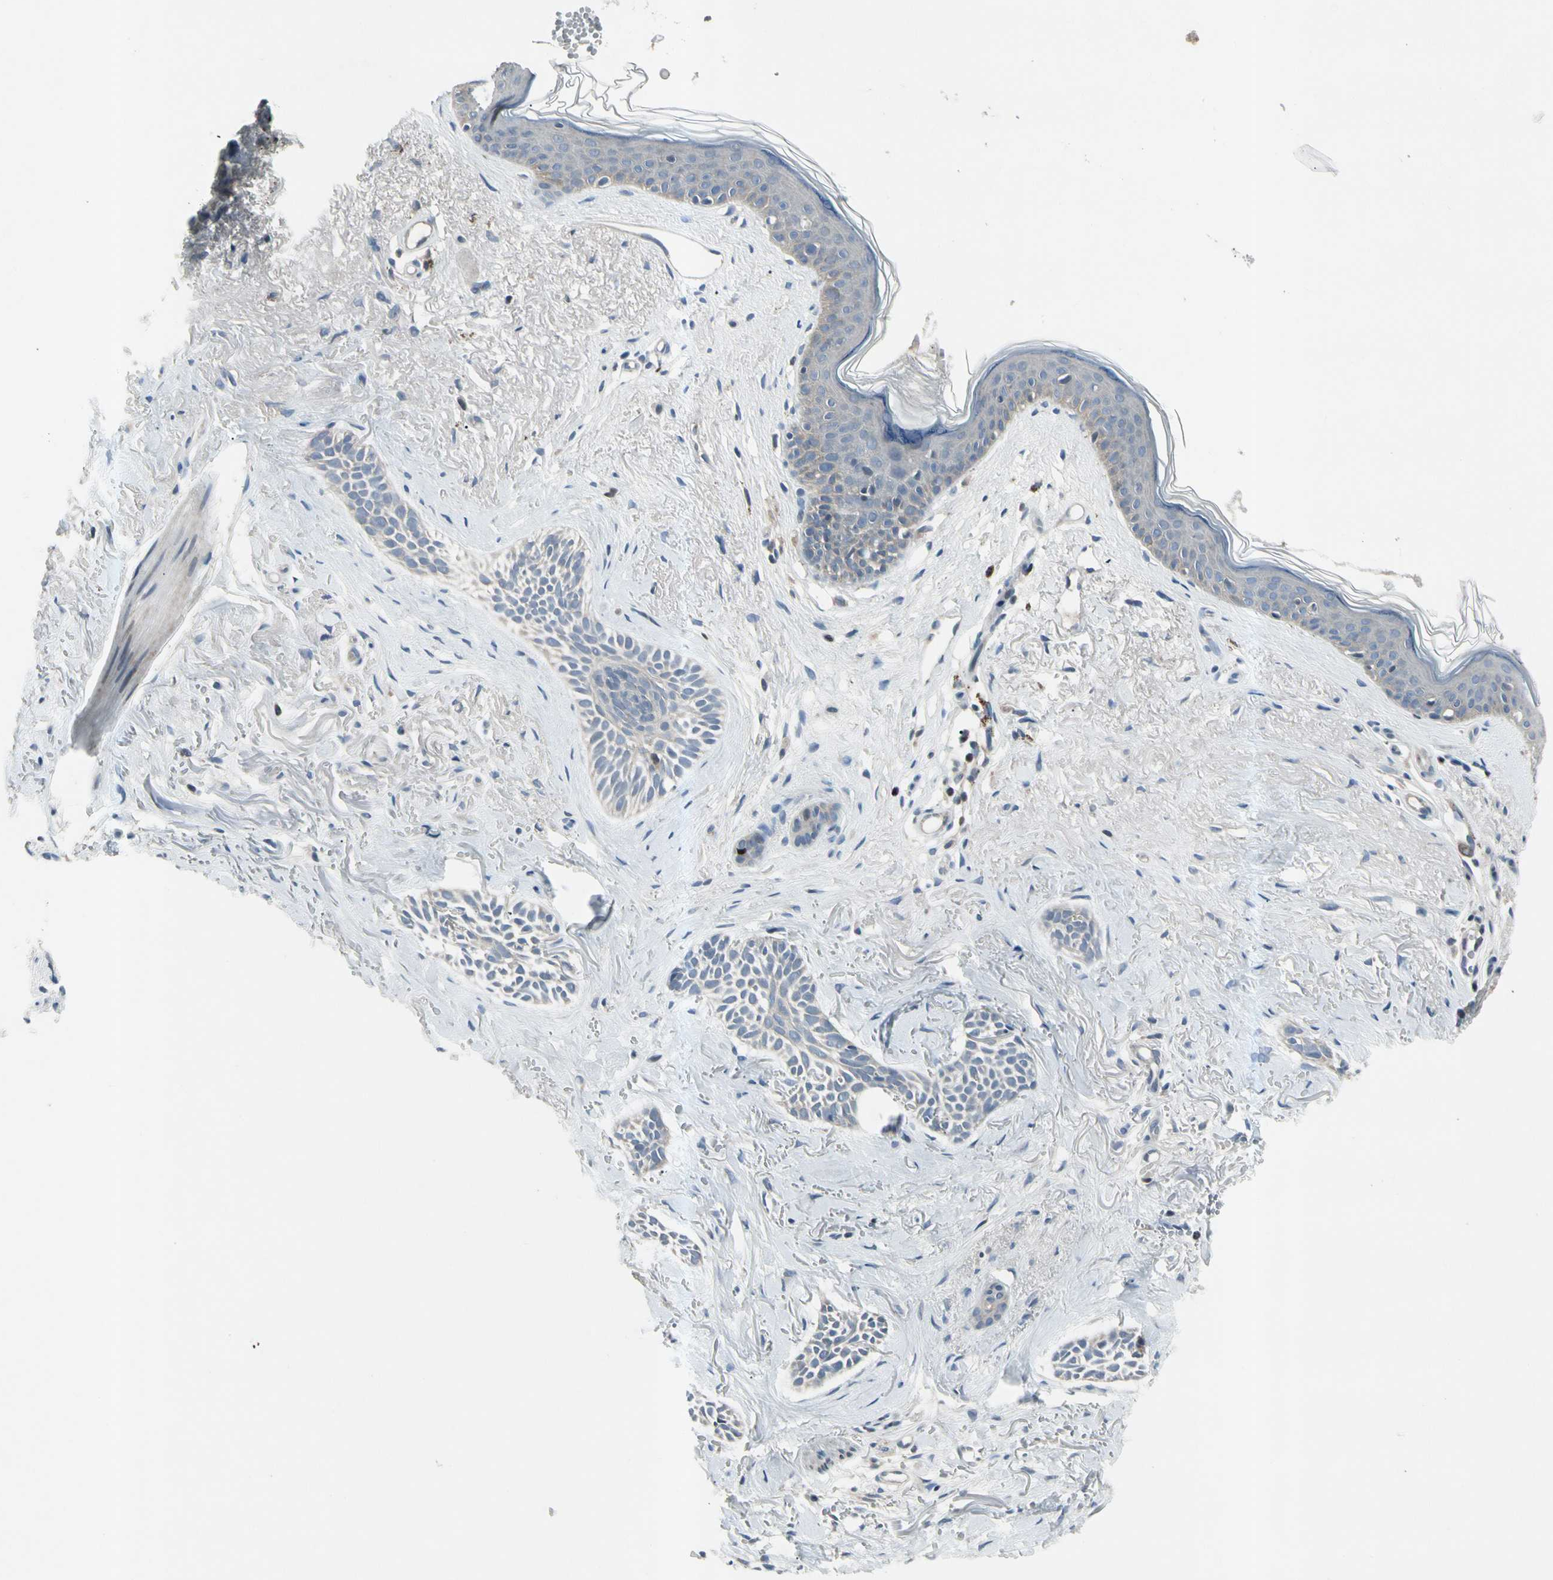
{"staining": {"intensity": "negative", "quantity": "none", "location": "none"}, "tissue": "skin cancer", "cell_type": "Tumor cells", "image_type": "cancer", "snomed": [{"axis": "morphology", "description": "Normal tissue, NOS"}, {"axis": "morphology", "description": "Basal cell carcinoma"}, {"axis": "topography", "description": "Skin"}], "caption": "An image of human skin cancer is negative for staining in tumor cells. The staining is performed using DAB (3,3'-diaminobenzidine) brown chromogen with nuclei counter-stained in using hematoxylin.", "gene": "NMI", "patient": {"sex": "female", "age": 84}}